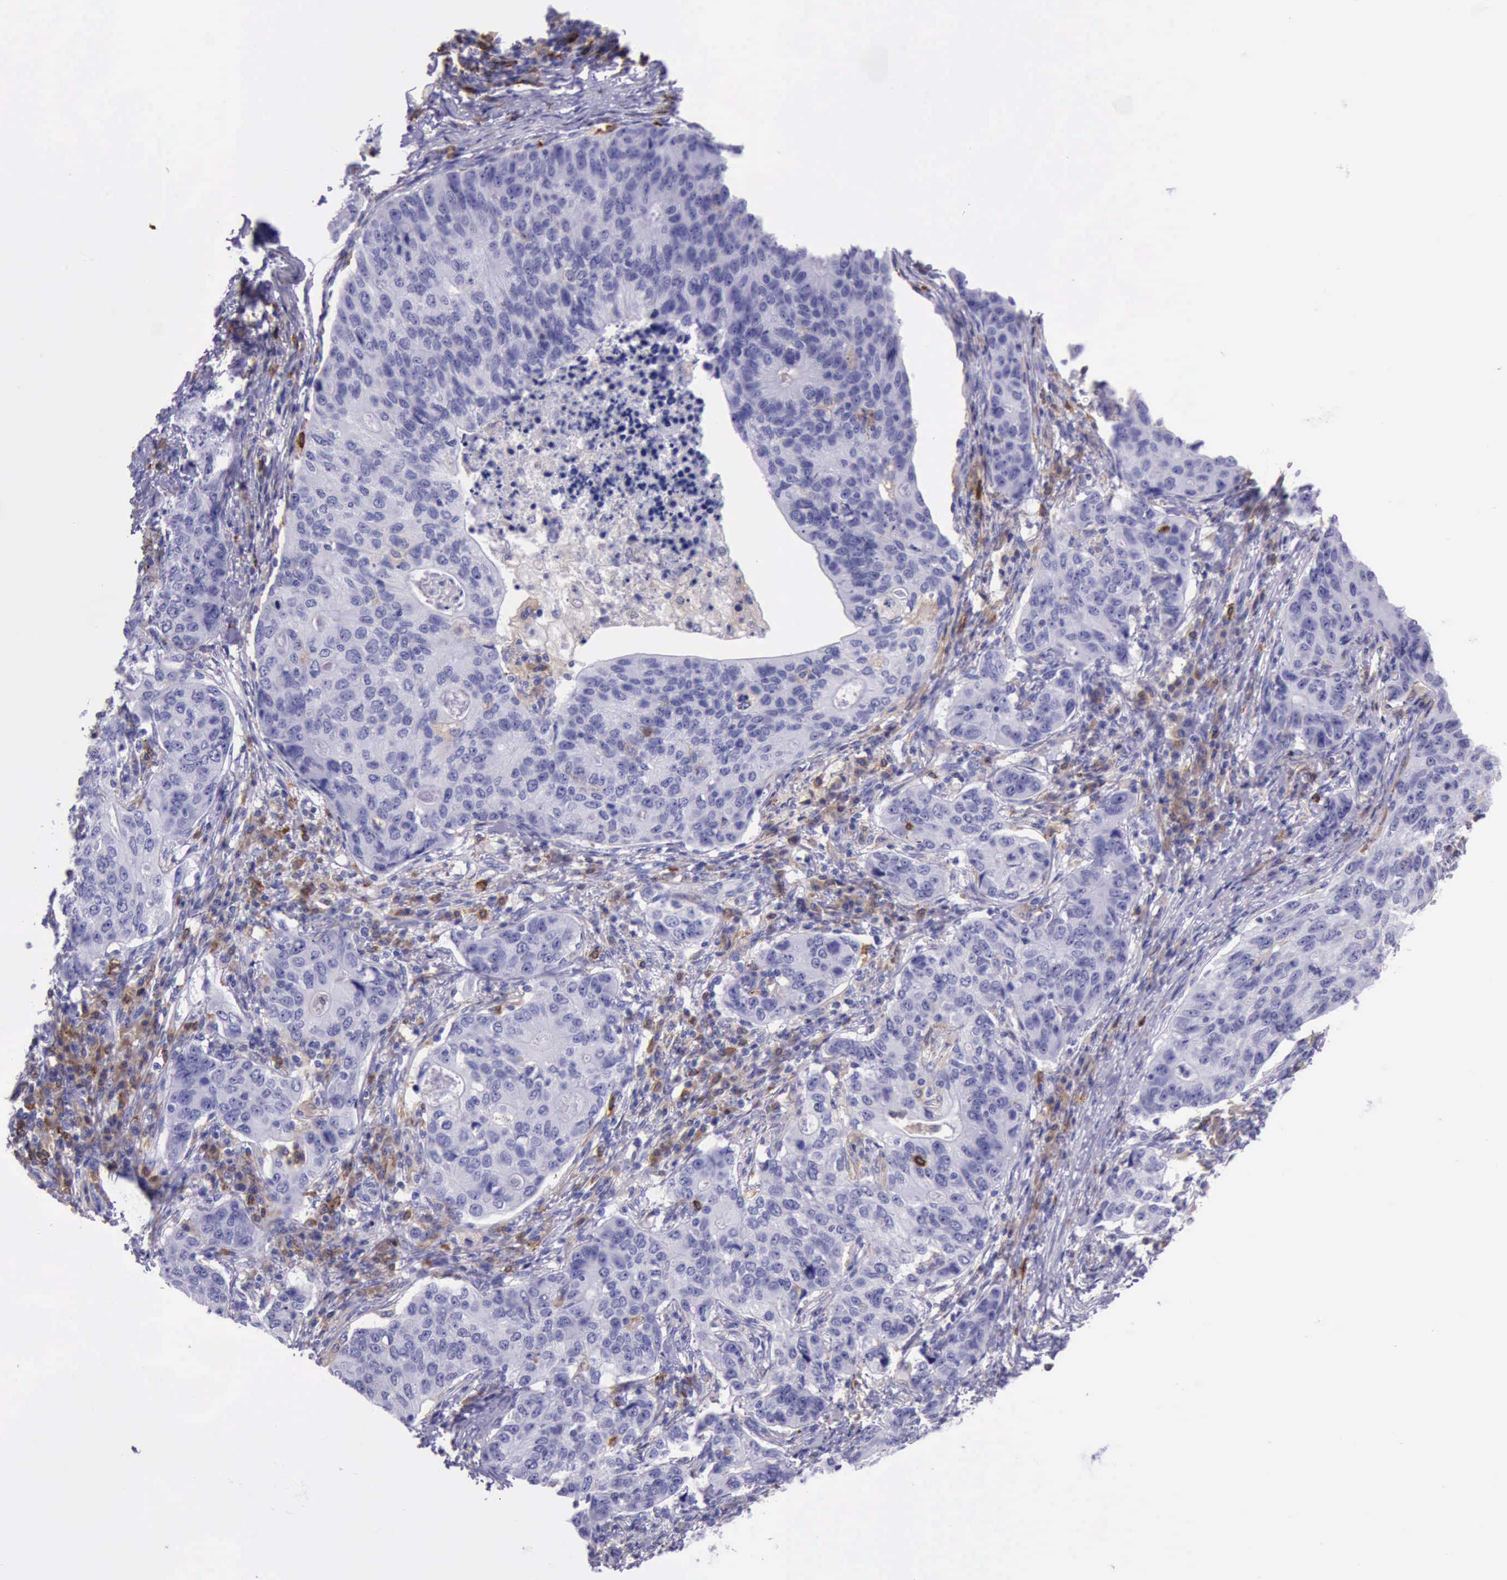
{"staining": {"intensity": "negative", "quantity": "none", "location": "none"}, "tissue": "stomach cancer", "cell_type": "Tumor cells", "image_type": "cancer", "snomed": [{"axis": "morphology", "description": "Adenocarcinoma, NOS"}, {"axis": "topography", "description": "Esophagus"}, {"axis": "topography", "description": "Stomach"}], "caption": "High power microscopy histopathology image of an IHC micrograph of stomach adenocarcinoma, revealing no significant staining in tumor cells.", "gene": "BTK", "patient": {"sex": "male", "age": 74}}